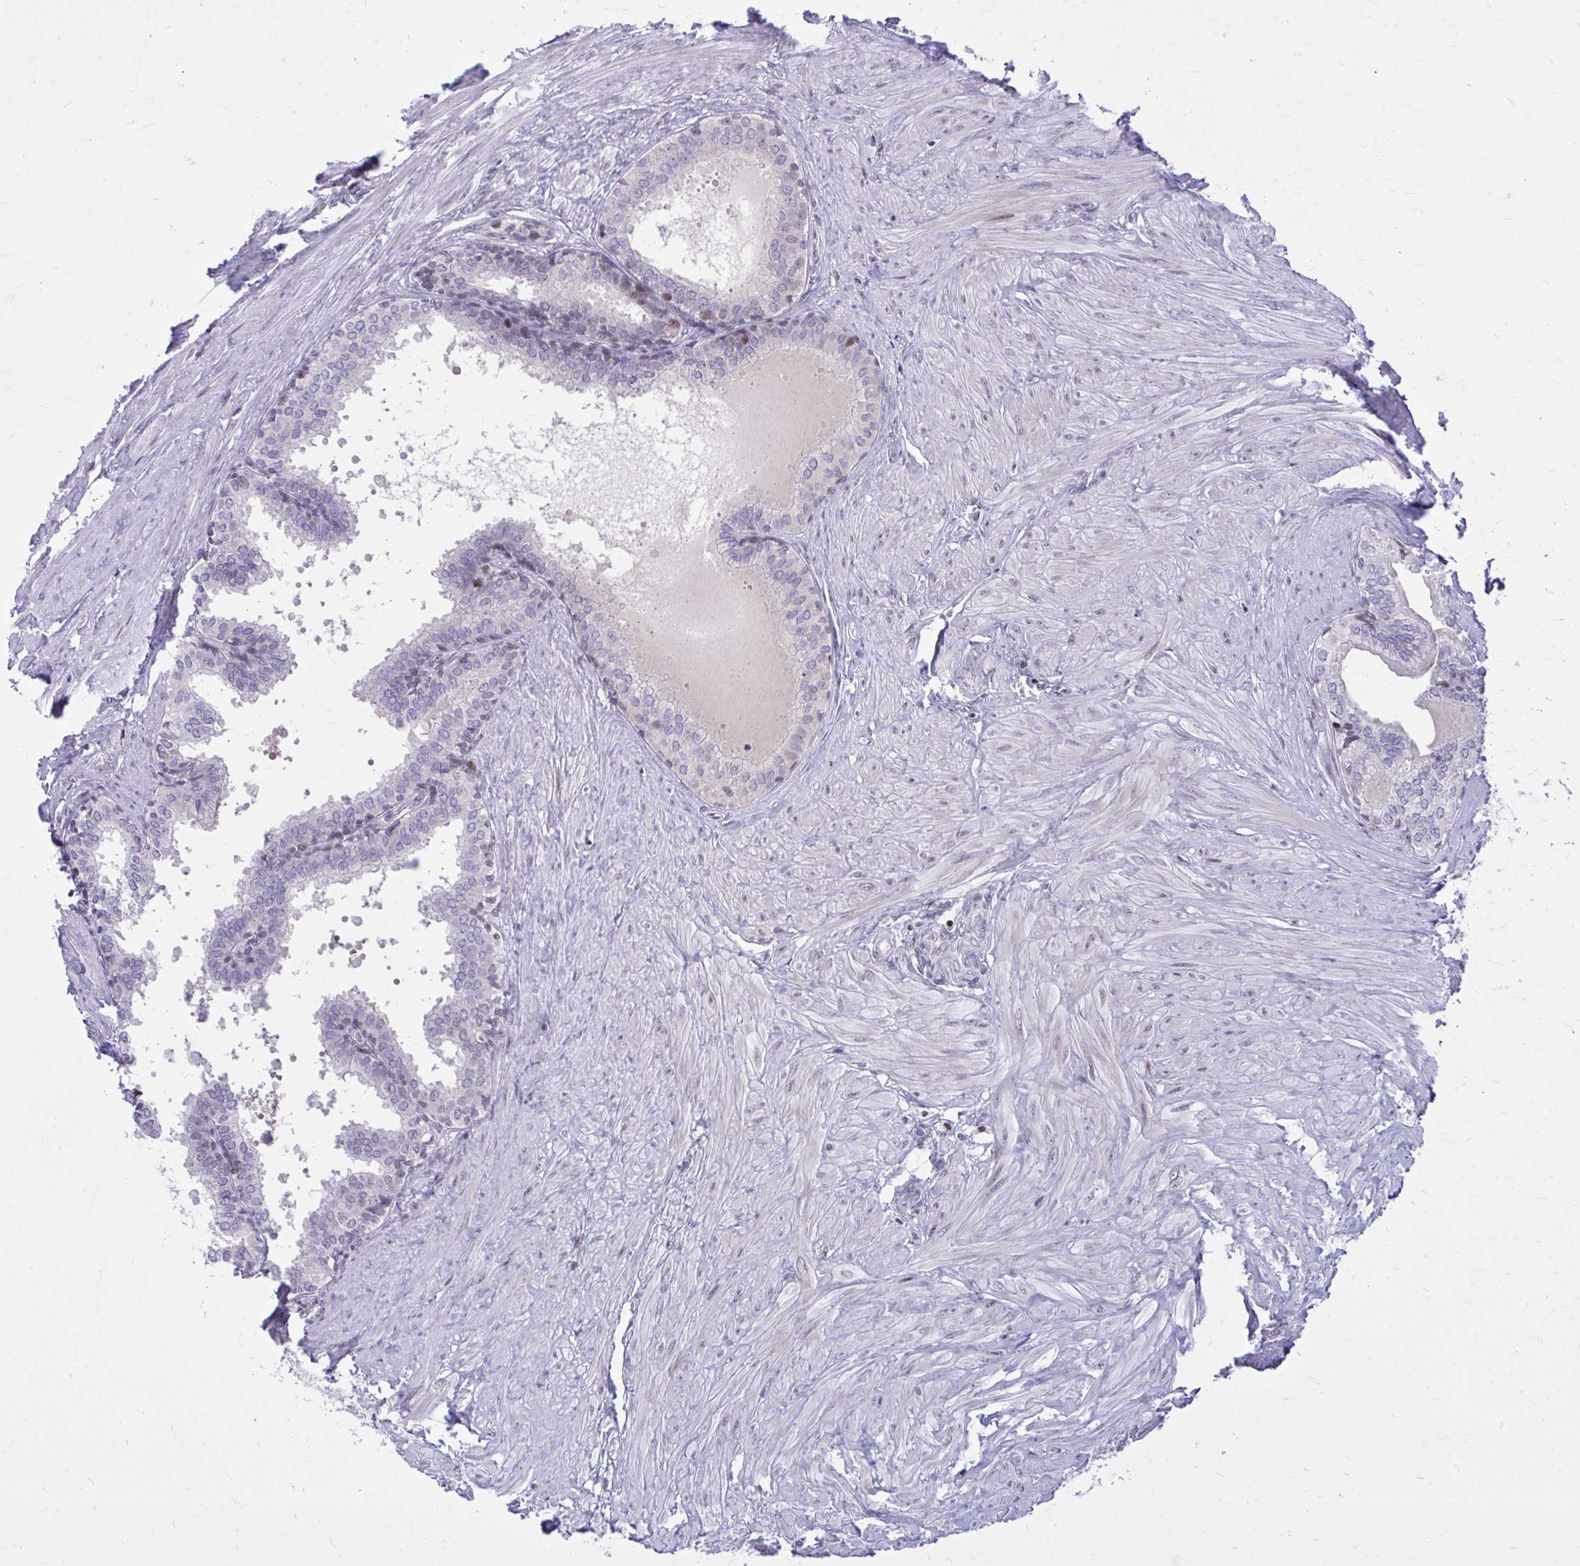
{"staining": {"intensity": "moderate", "quantity": "<25%", "location": "nuclear"}, "tissue": "prostate", "cell_type": "Glandular cells", "image_type": "normal", "snomed": [{"axis": "morphology", "description": "Normal tissue, NOS"}, {"axis": "topography", "description": "Prostate"}, {"axis": "topography", "description": "Peripheral nerve tissue"}], "caption": "Immunohistochemical staining of benign human prostate reveals moderate nuclear protein staining in approximately <25% of glandular cells.", "gene": "C14orf39", "patient": {"sex": "male", "age": 55}}